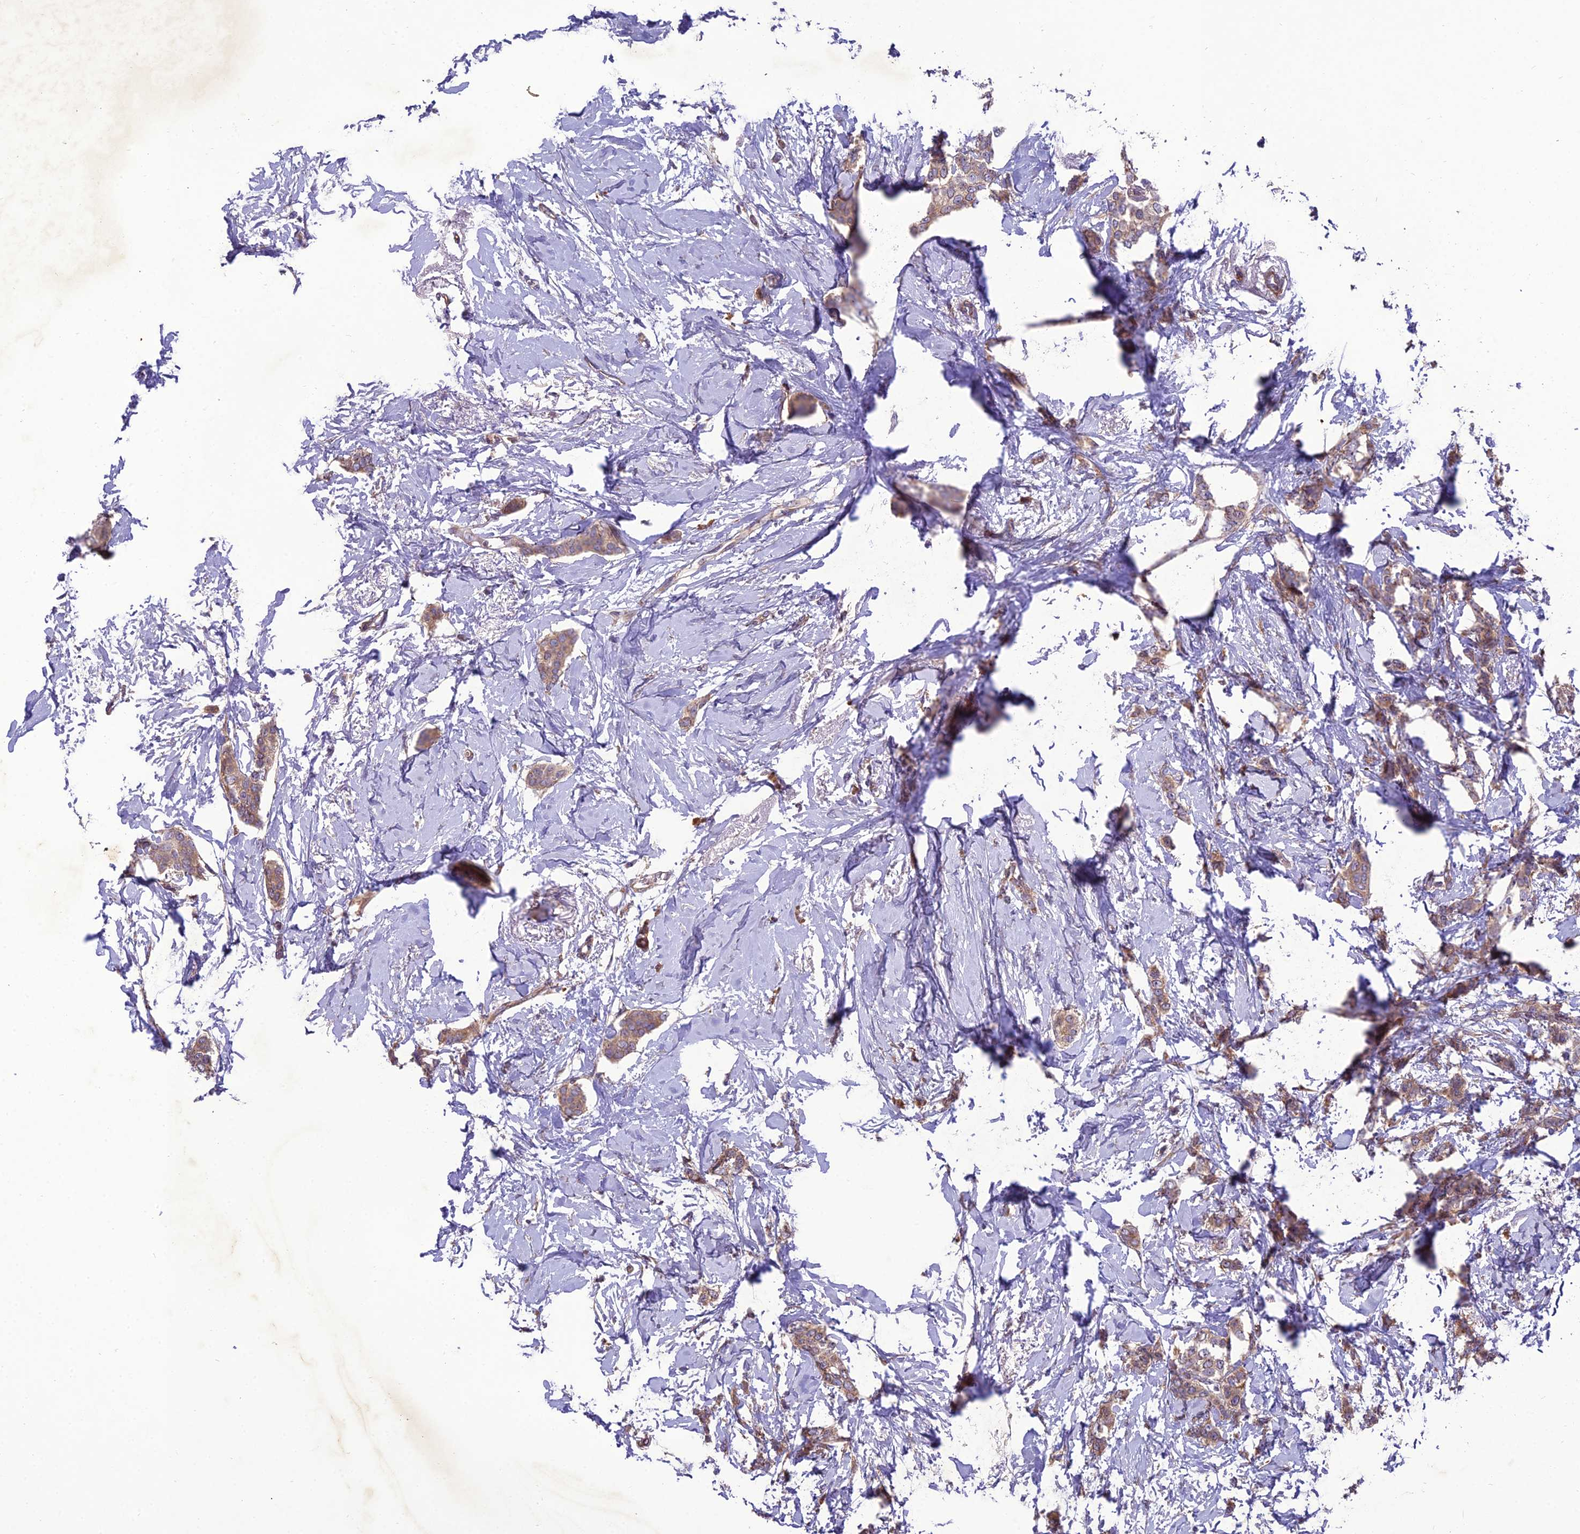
{"staining": {"intensity": "moderate", "quantity": ">75%", "location": "cytoplasmic/membranous"}, "tissue": "breast cancer", "cell_type": "Tumor cells", "image_type": "cancer", "snomed": [{"axis": "morphology", "description": "Duct carcinoma"}, {"axis": "topography", "description": "Breast"}], "caption": "Immunohistochemistry of breast cancer (intraductal carcinoma) reveals medium levels of moderate cytoplasmic/membranous staining in about >75% of tumor cells.", "gene": "CENPL", "patient": {"sex": "female", "age": 72}}